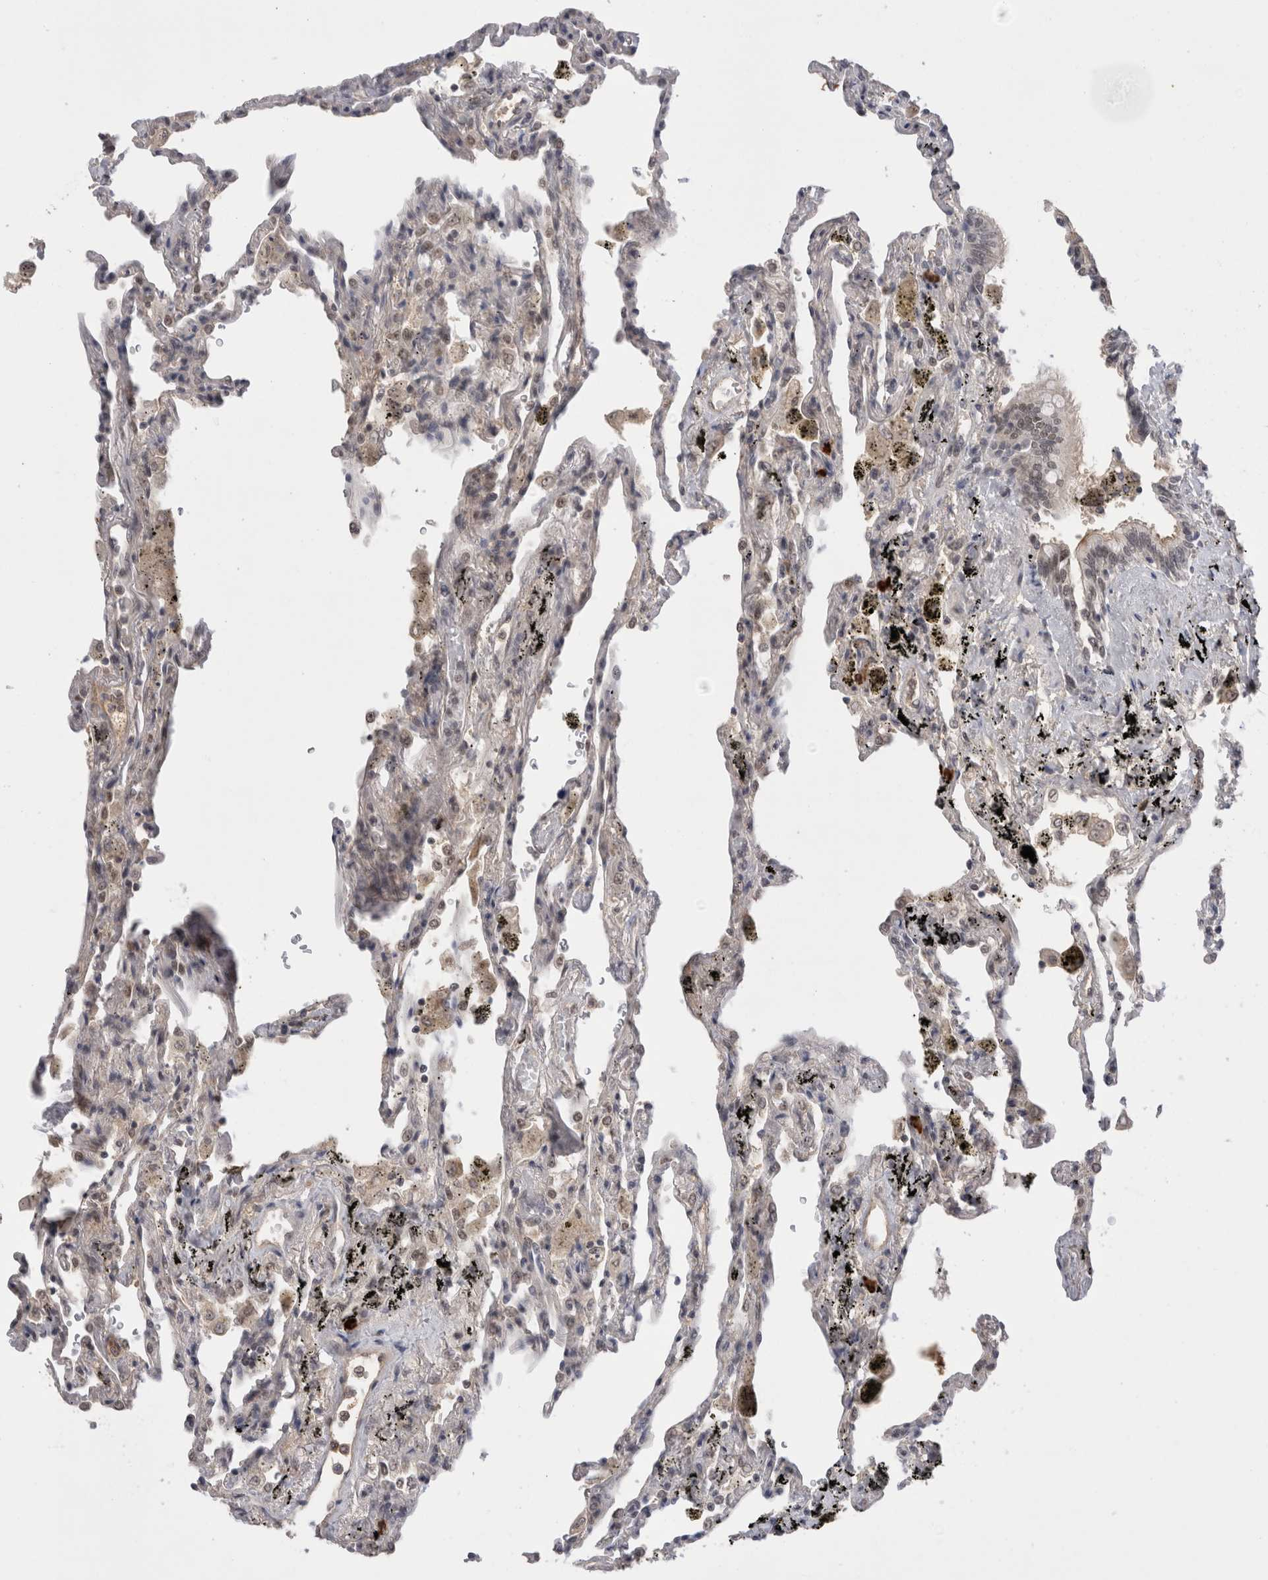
{"staining": {"intensity": "moderate", "quantity": "25%-75%", "location": "nuclear"}, "tissue": "lung", "cell_type": "Alveolar cells", "image_type": "normal", "snomed": [{"axis": "morphology", "description": "Normal tissue, NOS"}, {"axis": "topography", "description": "Lung"}], "caption": "Normal lung displays moderate nuclear expression in about 25%-75% of alveolar cells.", "gene": "ZNF24", "patient": {"sex": "male", "age": 59}}